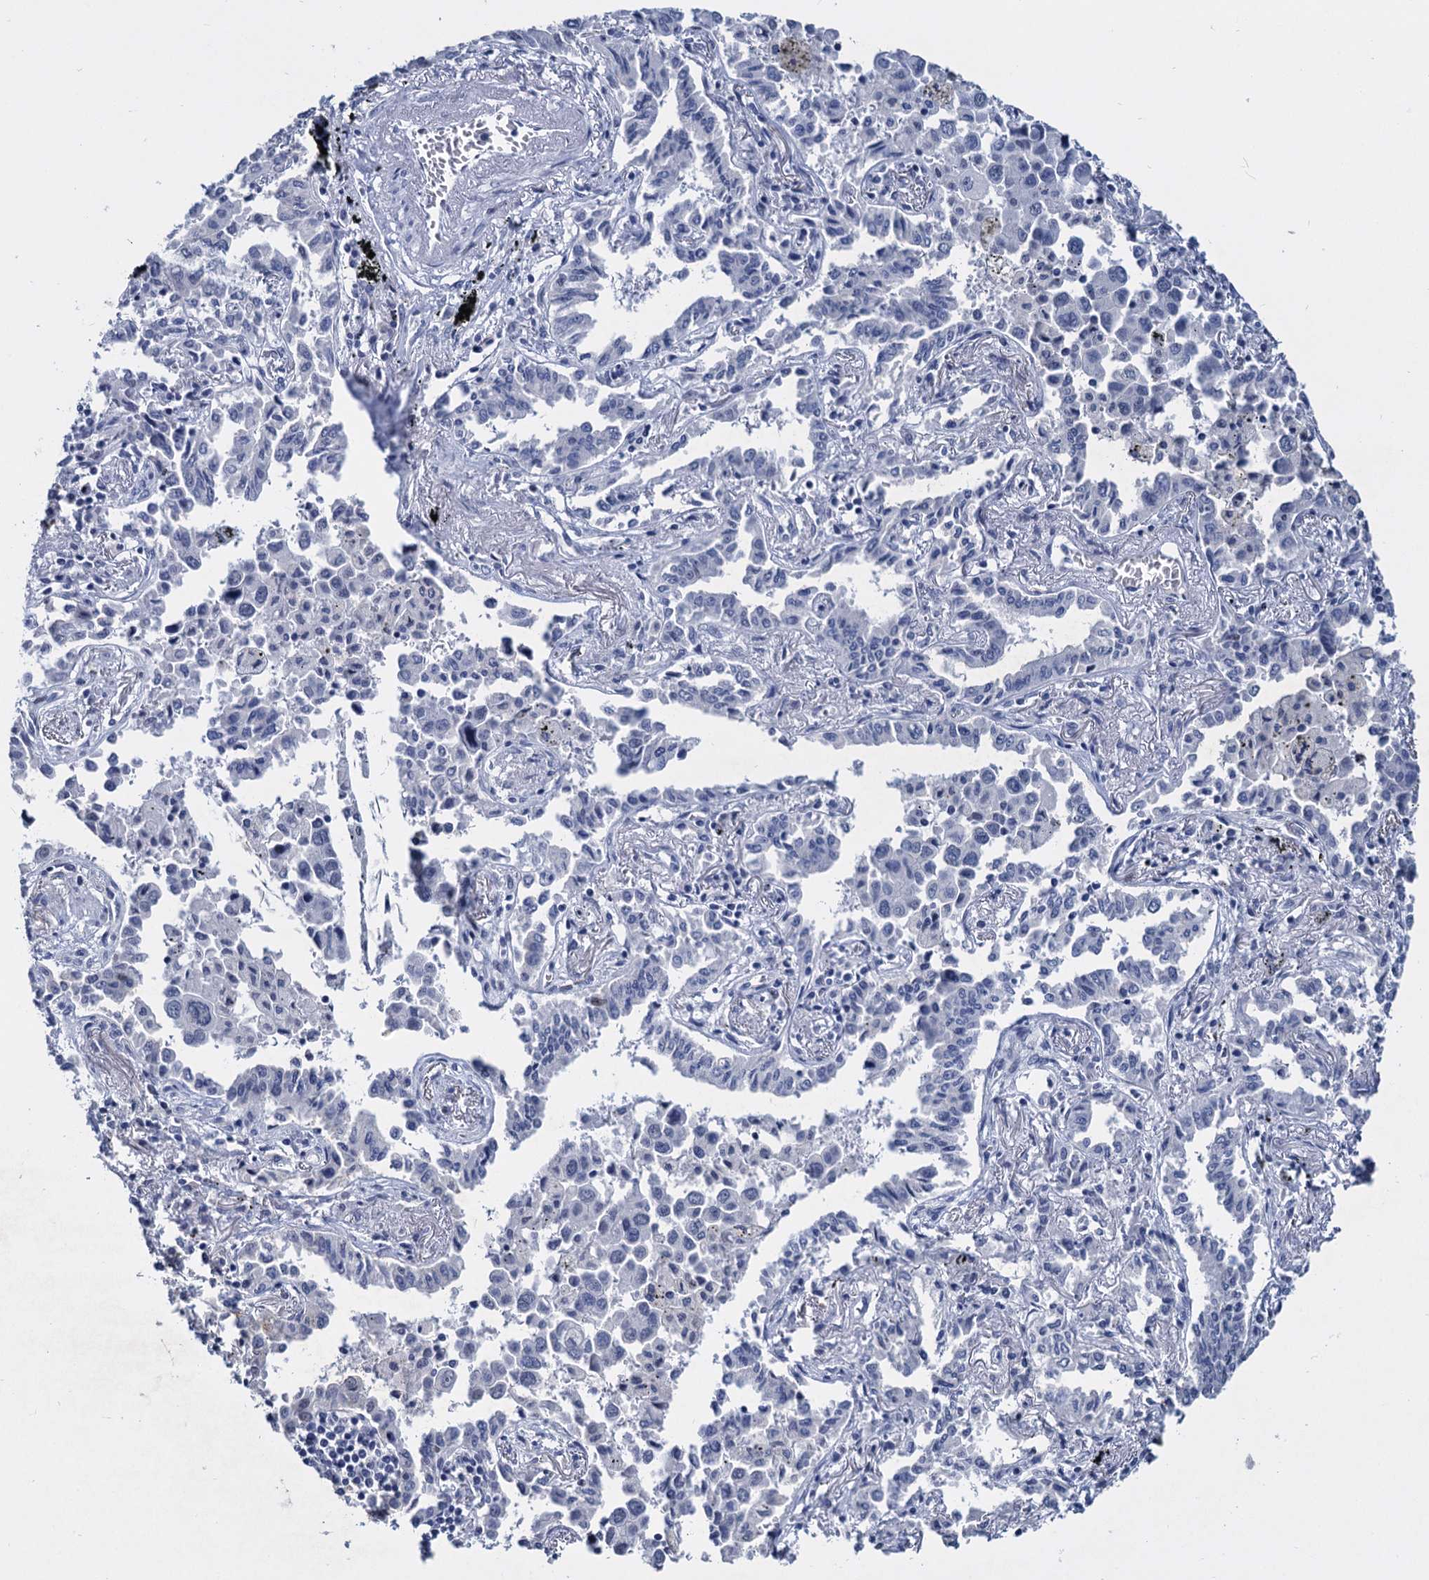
{"staining": {"intensity": "negative", "quantity": "none", "location": "none"}, "tissue": "lung cancer", "cell_type": "Tumor cells", "image_type": "cancer", "snomed": [{"axis": "morphology", "description": "Adenocarcinoma, NOS"}, {"axis": "topography", "description": "Lung"}], "caption": "Immunohistochemical staining of adenocarcinoma (lung) reveals no significant staining in tumor cells. (Brightfield microscopy of DAB IHC at high magnification).", "gene": "MAGEA4", "patient": {"sex": "male", "age": 67}}